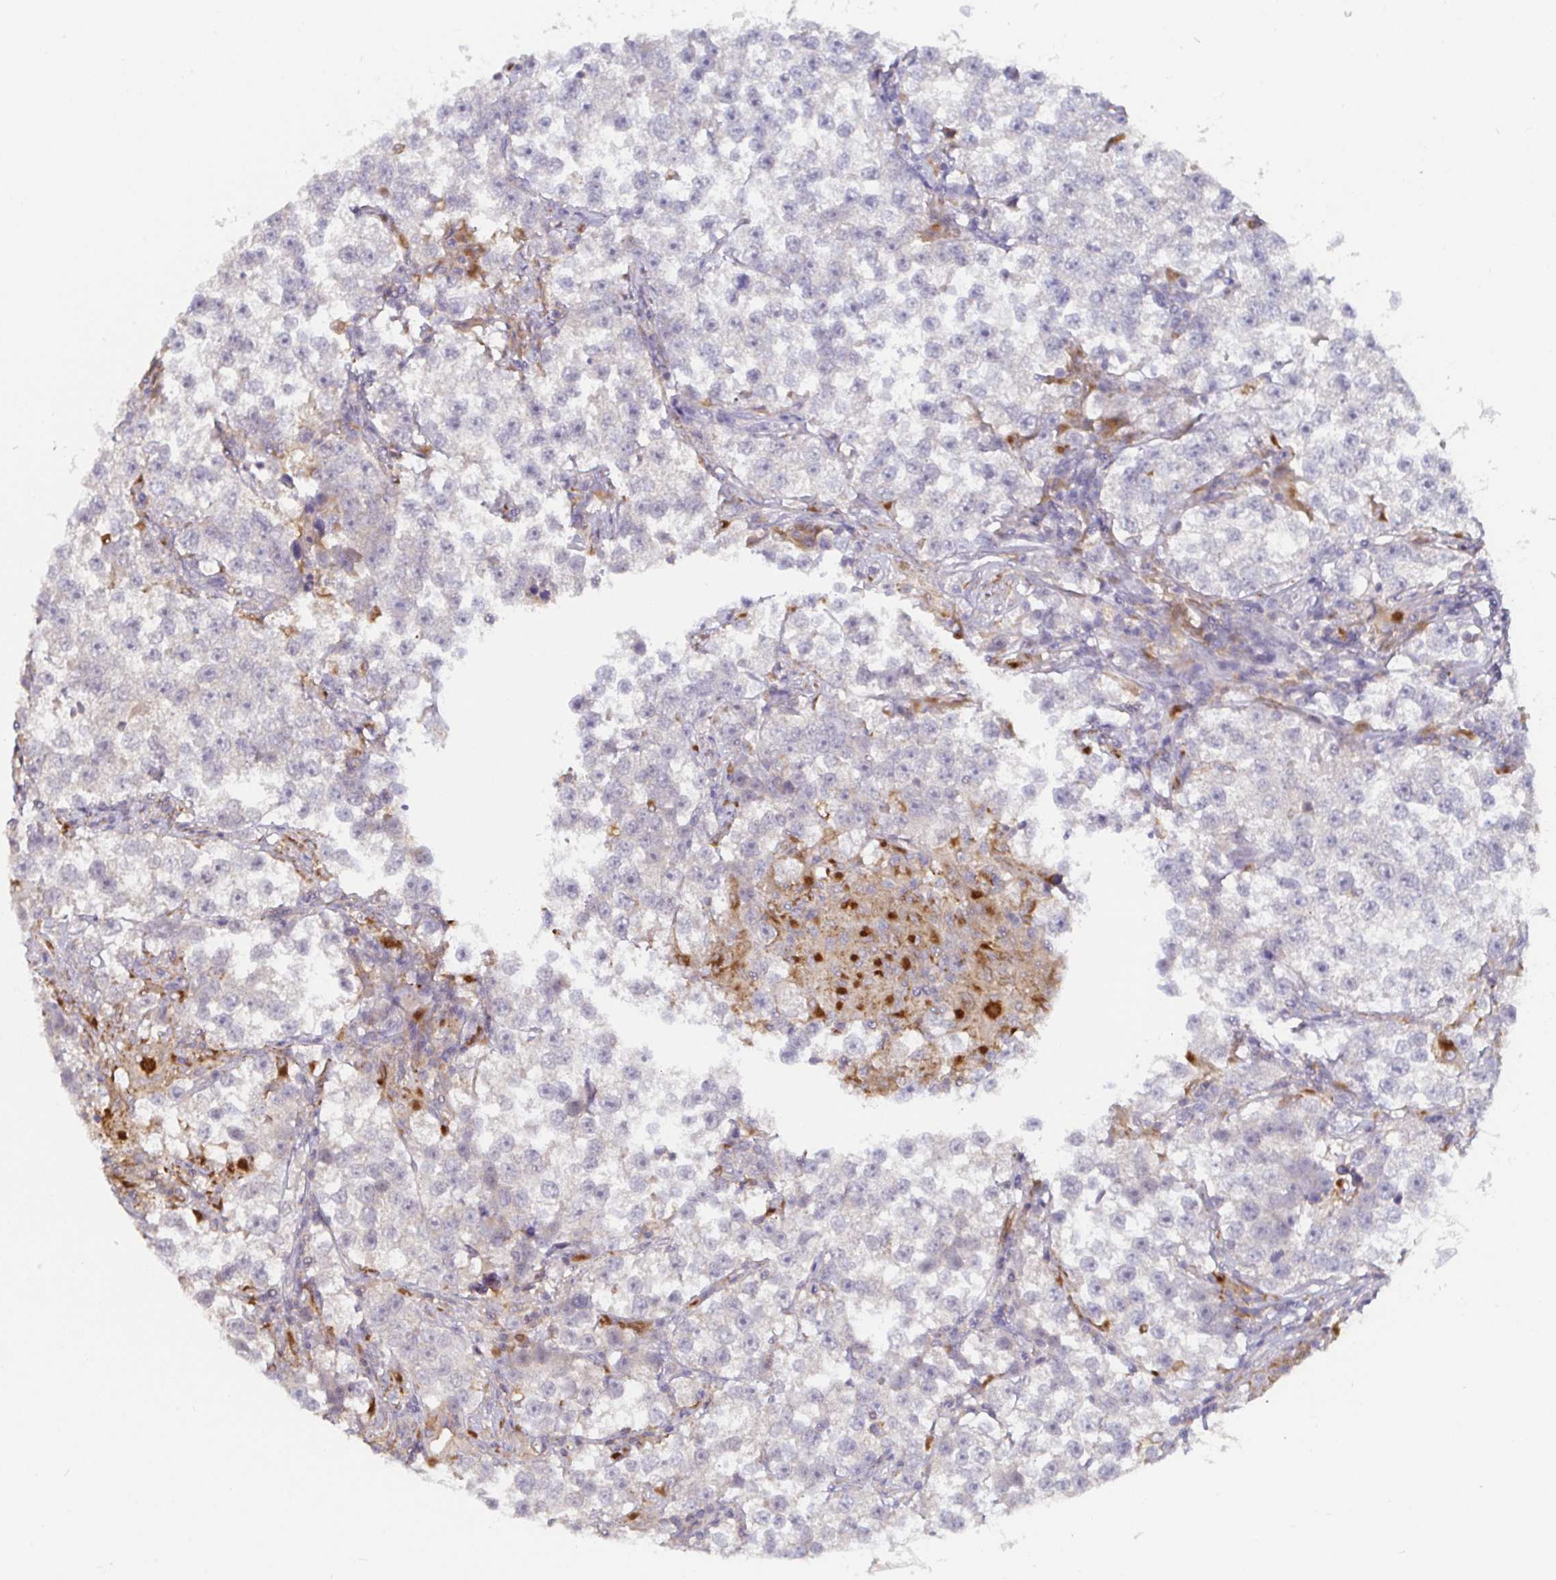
{"staining": {"intensity": "negative", "quantity": "none", "location": "none"}, "tissue": "testis cancer", "cell_type": "Tumor cells", "image_type": "cancer", "snomed": [{"axis": "morphology", "description": "Seminoma, NOS"}, {"axis": "topography", "description": "Testis"}], "caption": "Histopathology image shows no significant protein expression in tumor cells of testis cancer (seminoma). (DAB IHC visualized using brightfield microscopy, high magnification).", "gene": "CDH18", "patient": {"sex": "male", "age": 46}}